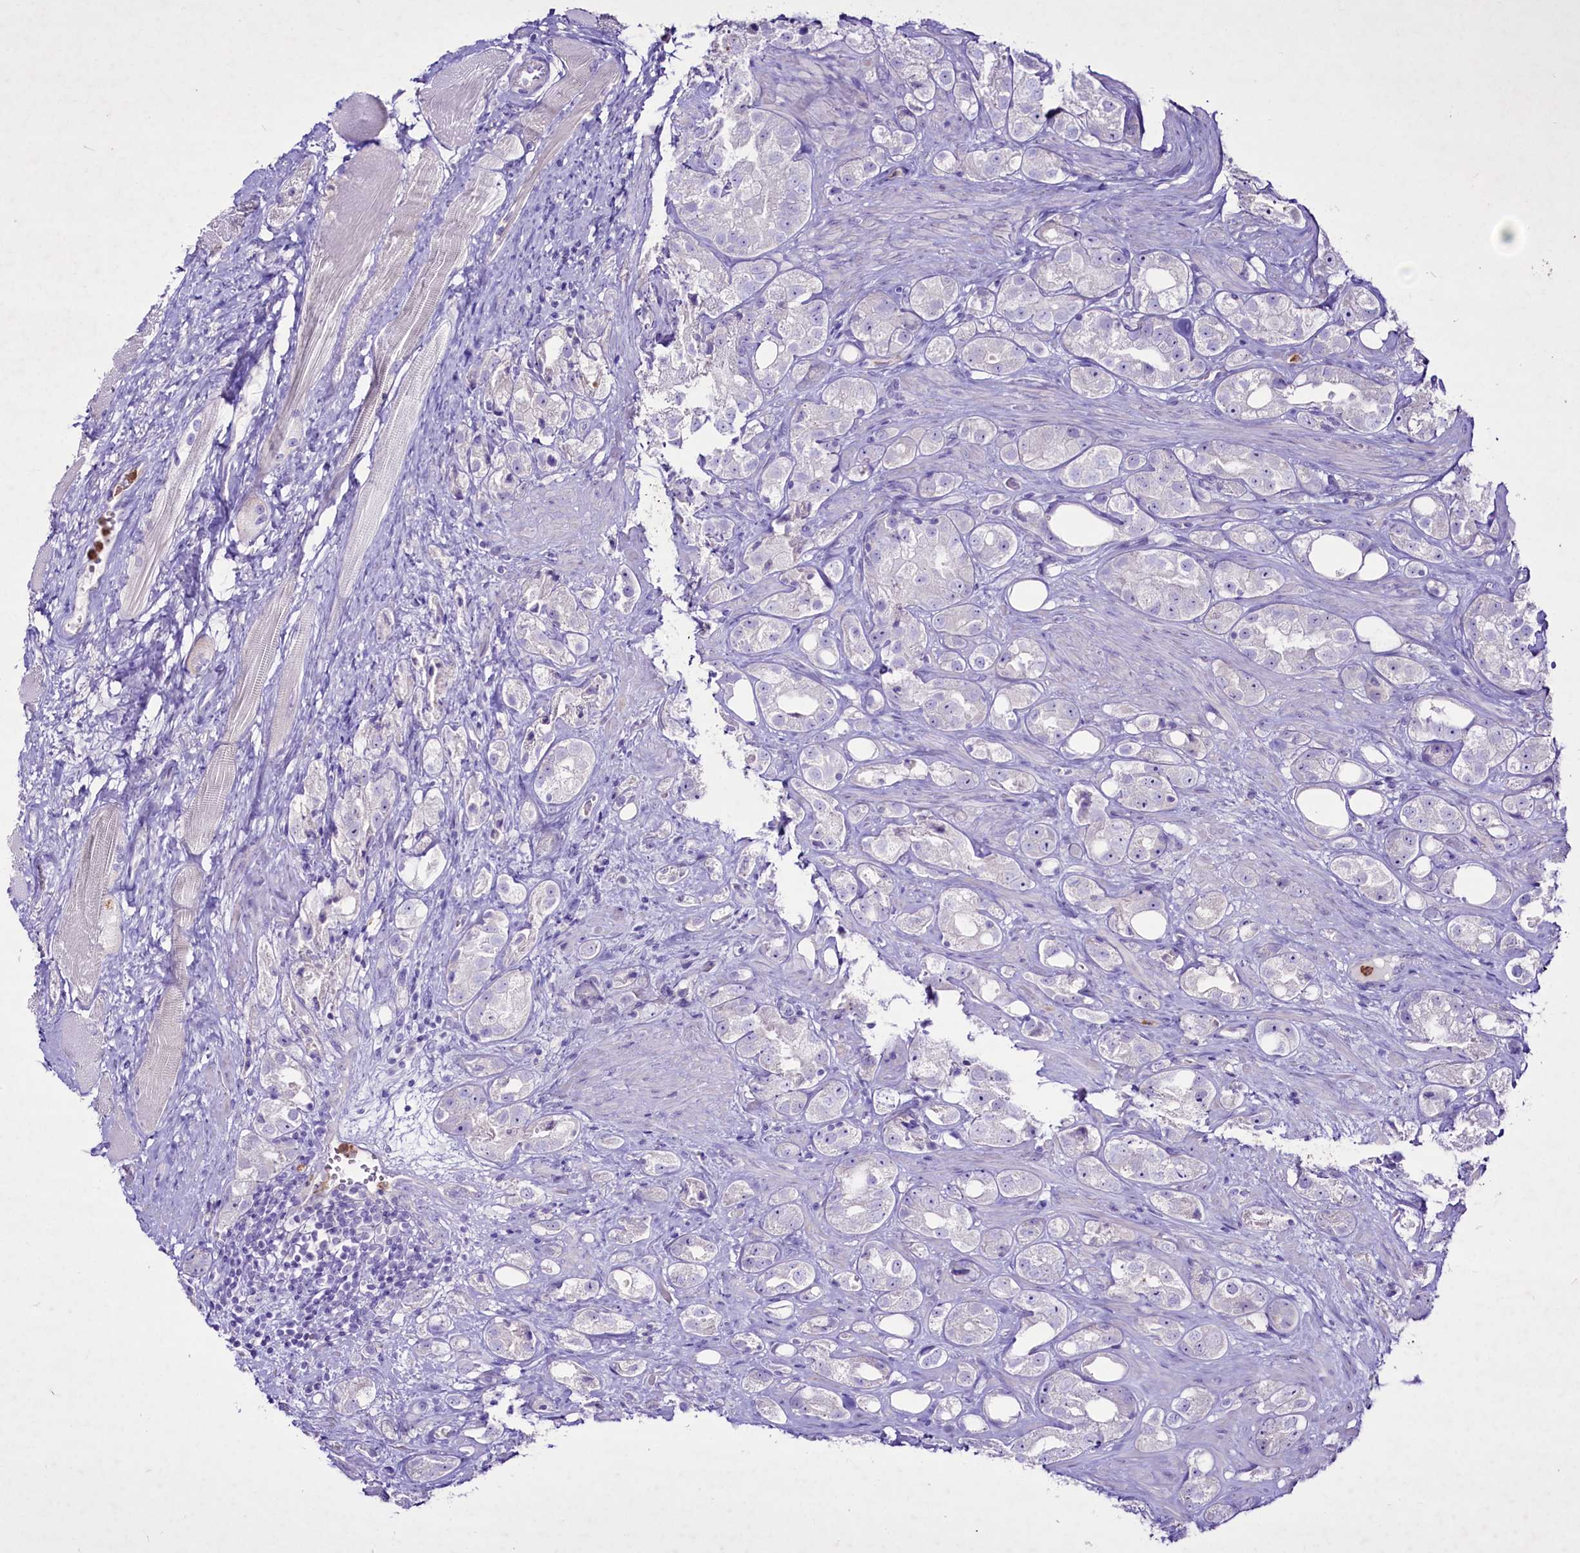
{"staining": {"intensity": "negative", "quantity": "none", "location": "none"}, "tissue": "prostate cancer", "cell_type": "Tumor cells", "image_type": "cancer", "snomed": [{"axis": "morphology", "description": "Adenocarcinoma, NOS"}, {"axis": "topography", "description": "Prostate"}], "caption": "This is an immunohistochemistry (IHC) image of prostate adenocarcinoma. There is no positivity in tumor cells.", "gene": "FAM209B", "patient": {"sex": "male", "age": 79}}